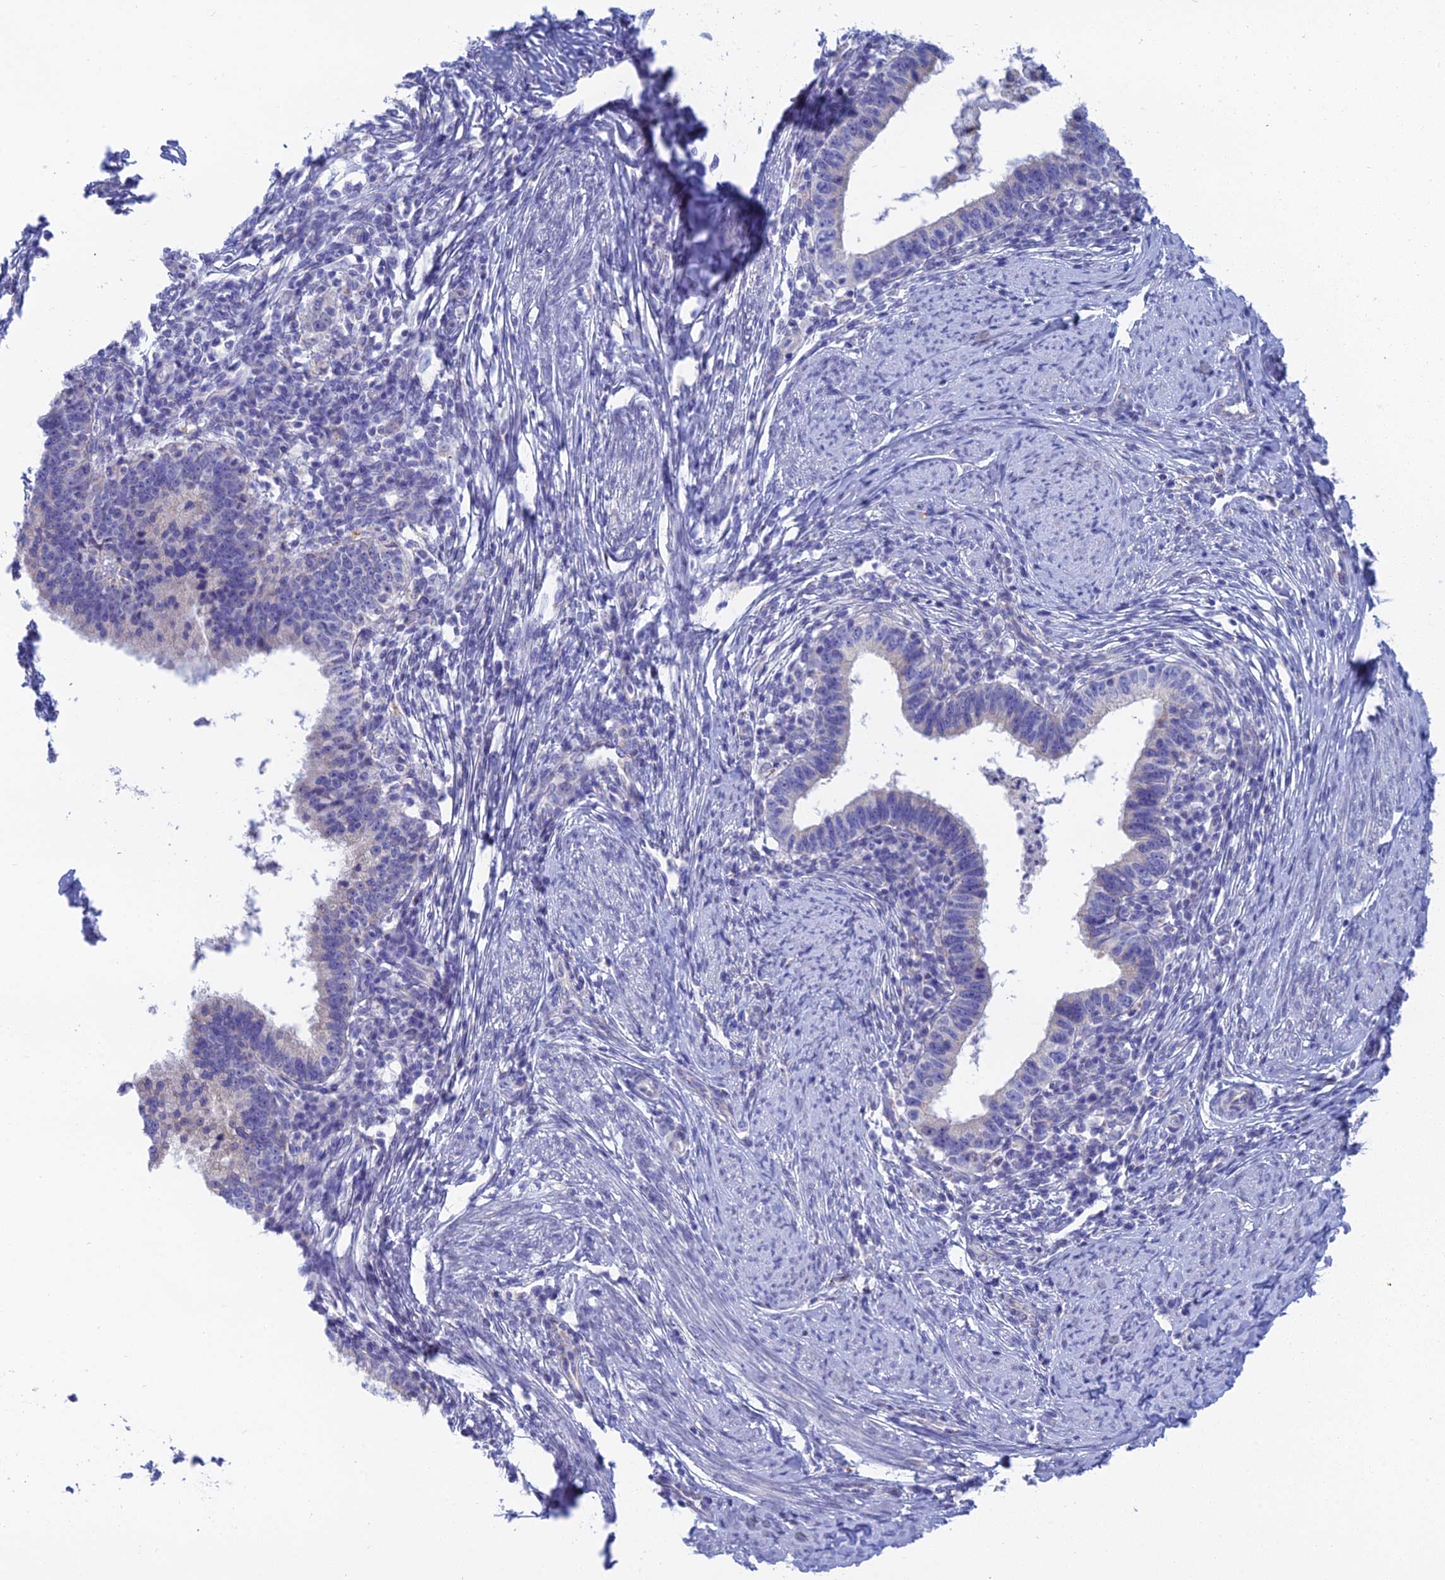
{"staining": {"intensity": "negative", "quantity": "none", "location": "none"}, "tissue": "cervical cancer", "cell_type": "Tumor cells", "image_type": "cancer", "snomed": [{"axis": "morphology", "description": "Adenocarcinoma, NOS"}, {"axis": "topography", "description": "Cervix"}], "caption": "A high-resolution image shows immunohistochemistry staining of cervical cancer, which demonstrates no significant staining in tumor cells.", "gene": "CFAP210", "patient": {"sex": "female", "age": 36}}